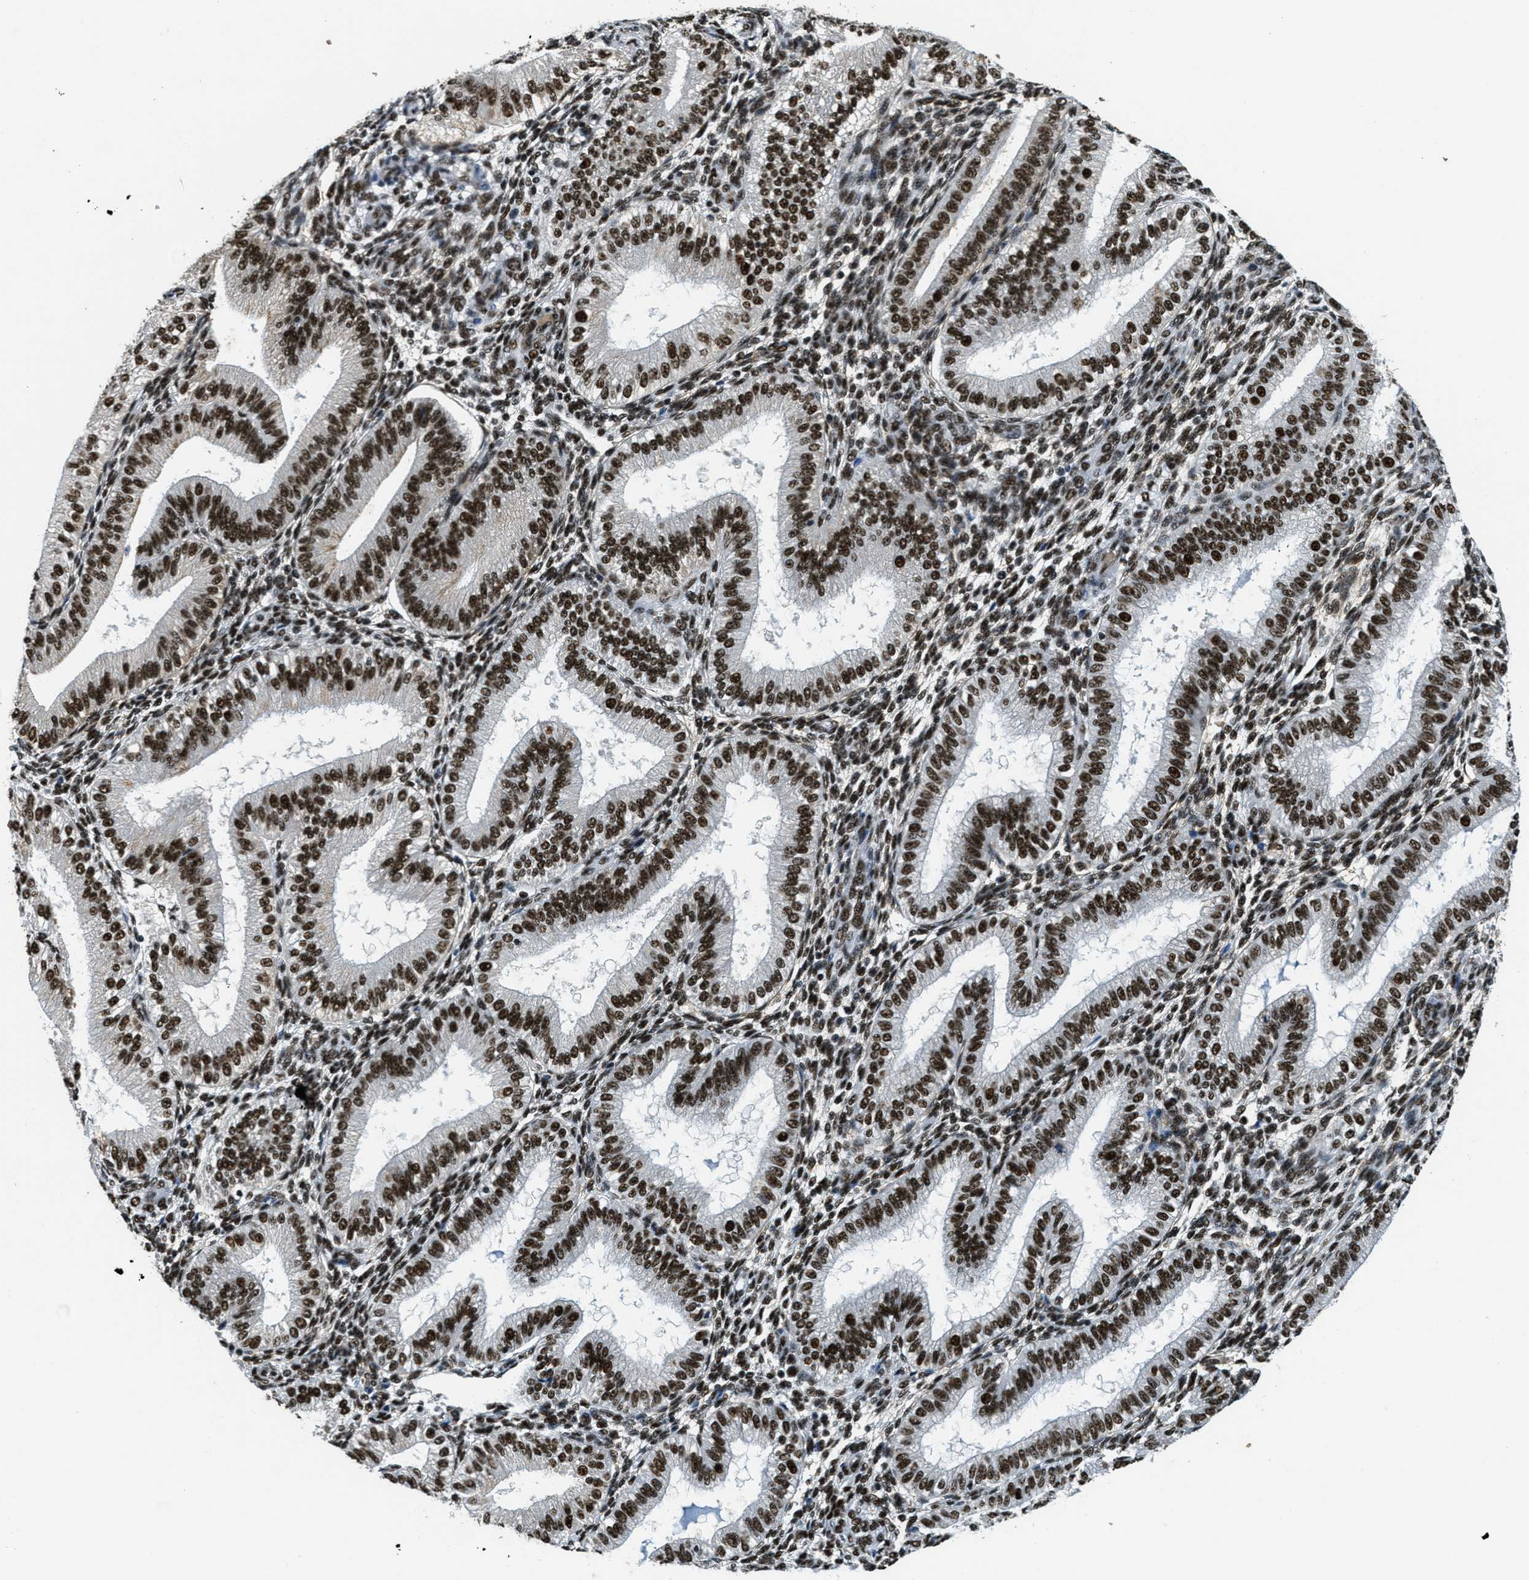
{"staining": {"intensity": "strong", "quantity": ">75%", "location": "nuclear"}, "tissue": "endometrium", "cell_type": "Cells in endometrial stroma", "image_type": "normal", "snomed": [{"axis": "morphology", "description": "Normal tissue, NOS"}, {"axis": "topography", "description": "Endometrium"}], "caption": "Endometrium stained for a protein demonstrates strong nuclear positivity in cells in endometrial stroma.", "gene": "SSB", "patient": {"sex": "female", "age": 39}}